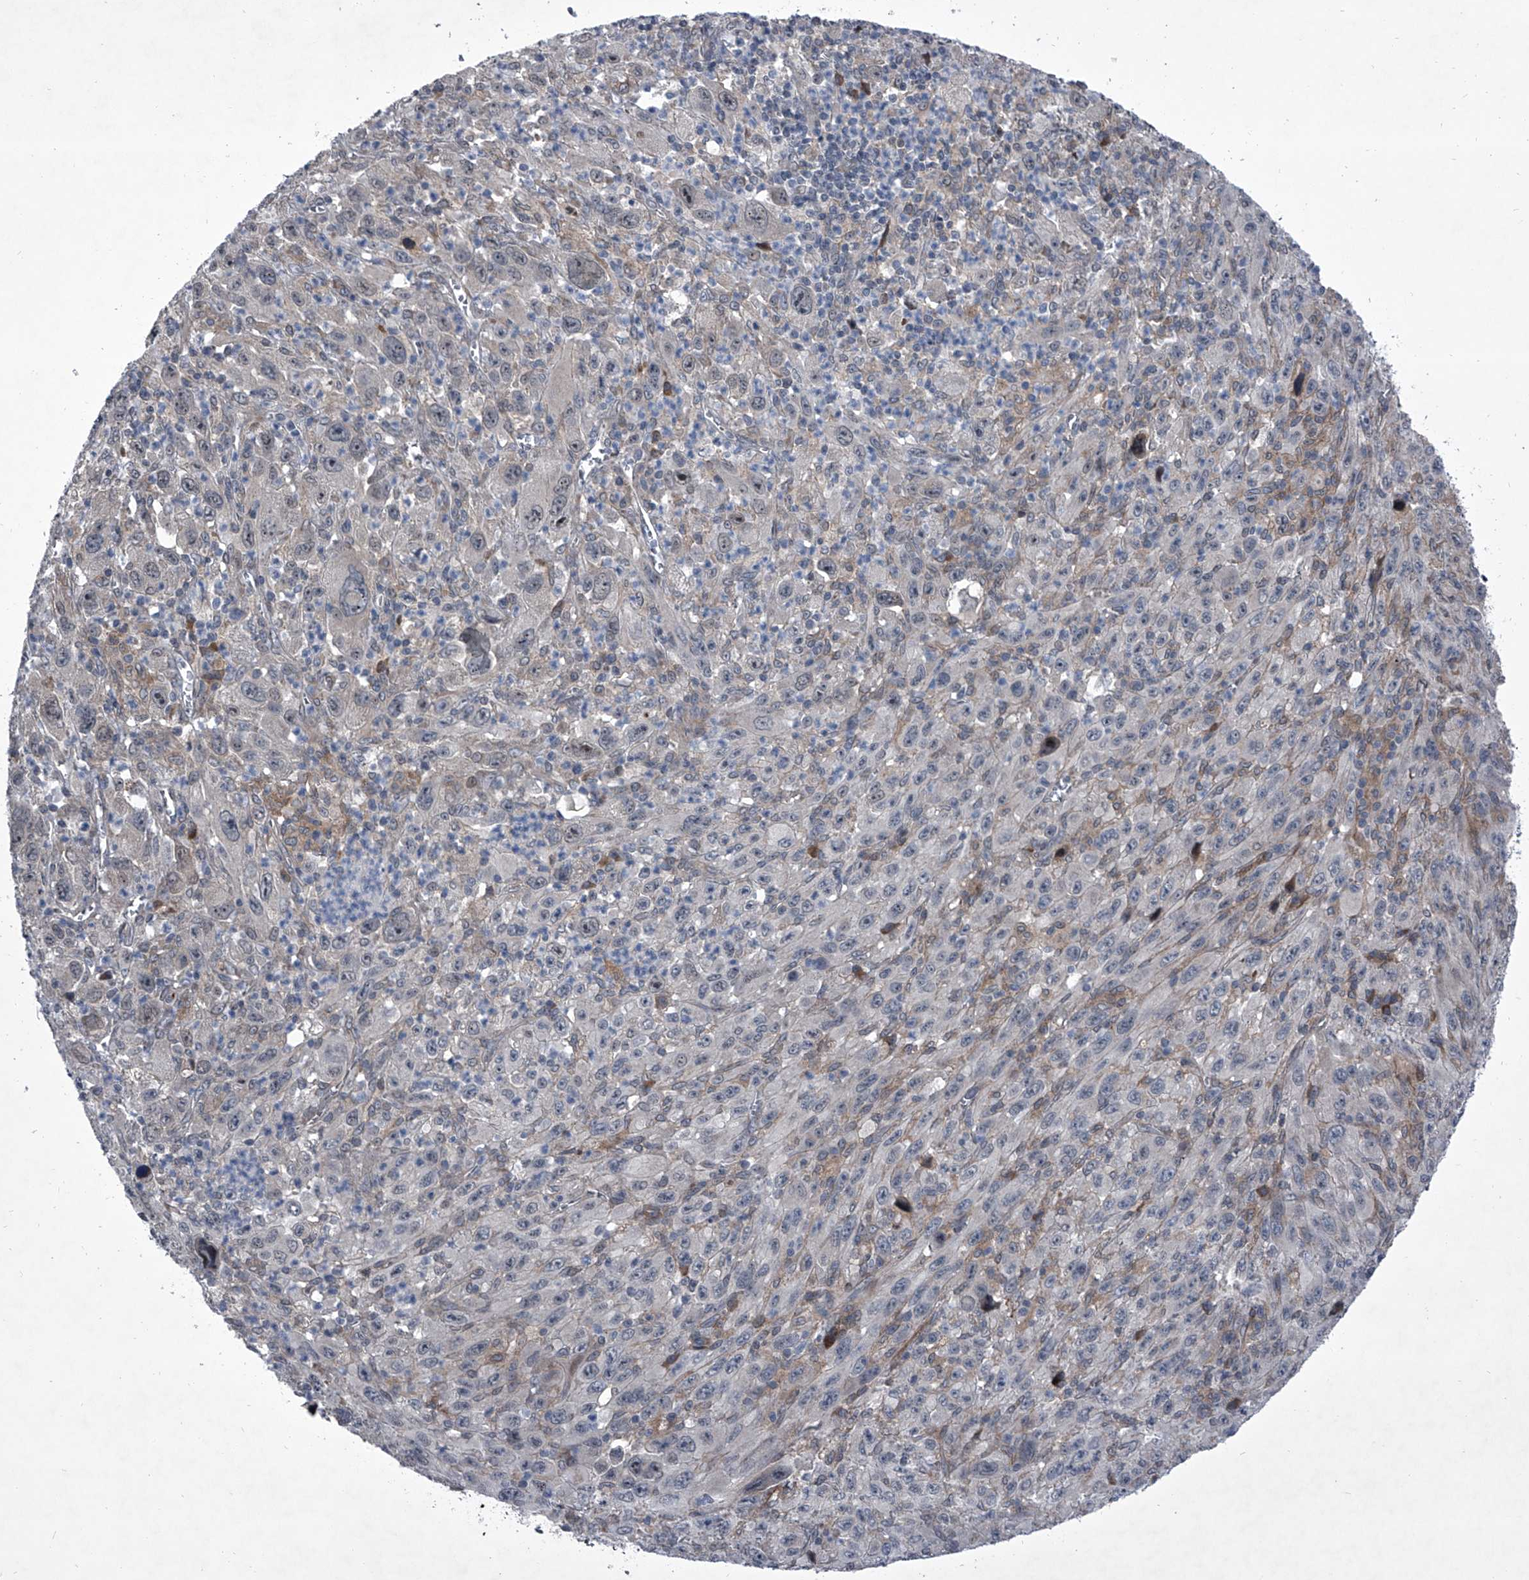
{"staining": {"intensity": "negative", "quantity": "none", "location": "none"}, "tissue": "melanoma", "cell_type": "Tumor cells", "image_type": "cancer", "snomed": [{"axis": "morphology", "description": "Malignant melanoma, Metastatic site"}, {"axis": "topography", "description": "Skin"}], "caption": "IHC photomicrograph of human melanoma stained for a protein (brown), which demonstrates no staining in tumor cells.", "gene": "ELK4", "patient": {"sex": "female", "age": 56}}